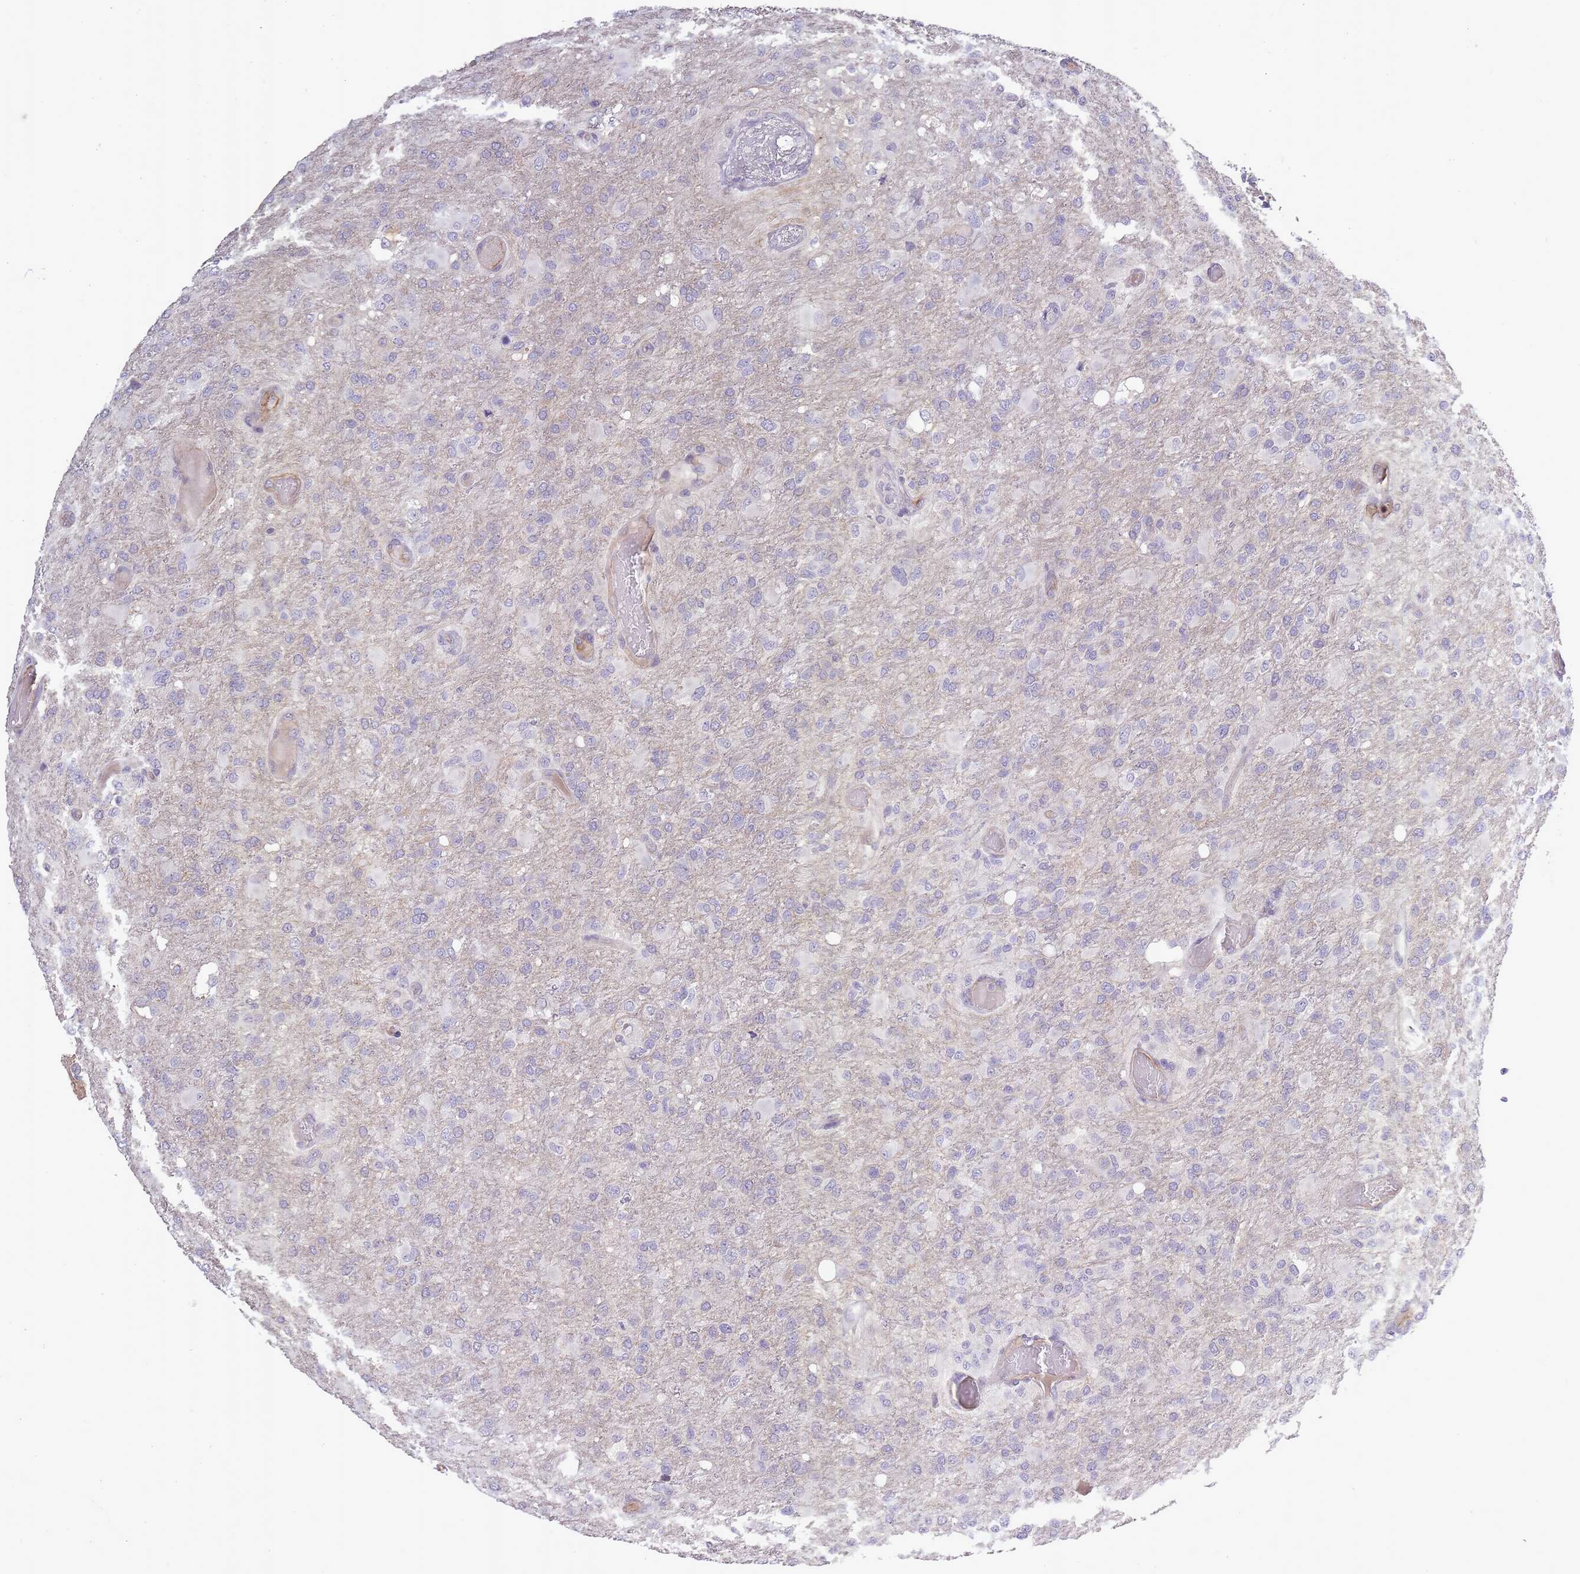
{"staining": {"intensity": "negative", "quantity": "none", "location": "none"}, "tissue": "glioma", "cell_type": "Tumor cells", "image_type": "cancer", "snomed": [{"axis": "morphology", "description": "Glioma, malignant, High grade"}, {"axis": "topography", "description": "Brain"}], "caption": "IHC of human malignant glioma (high-grade) exhibits no positivity in tumor cells.", "gene": "SLC8A2", "patient": {"sex": "female", "age": 74}}